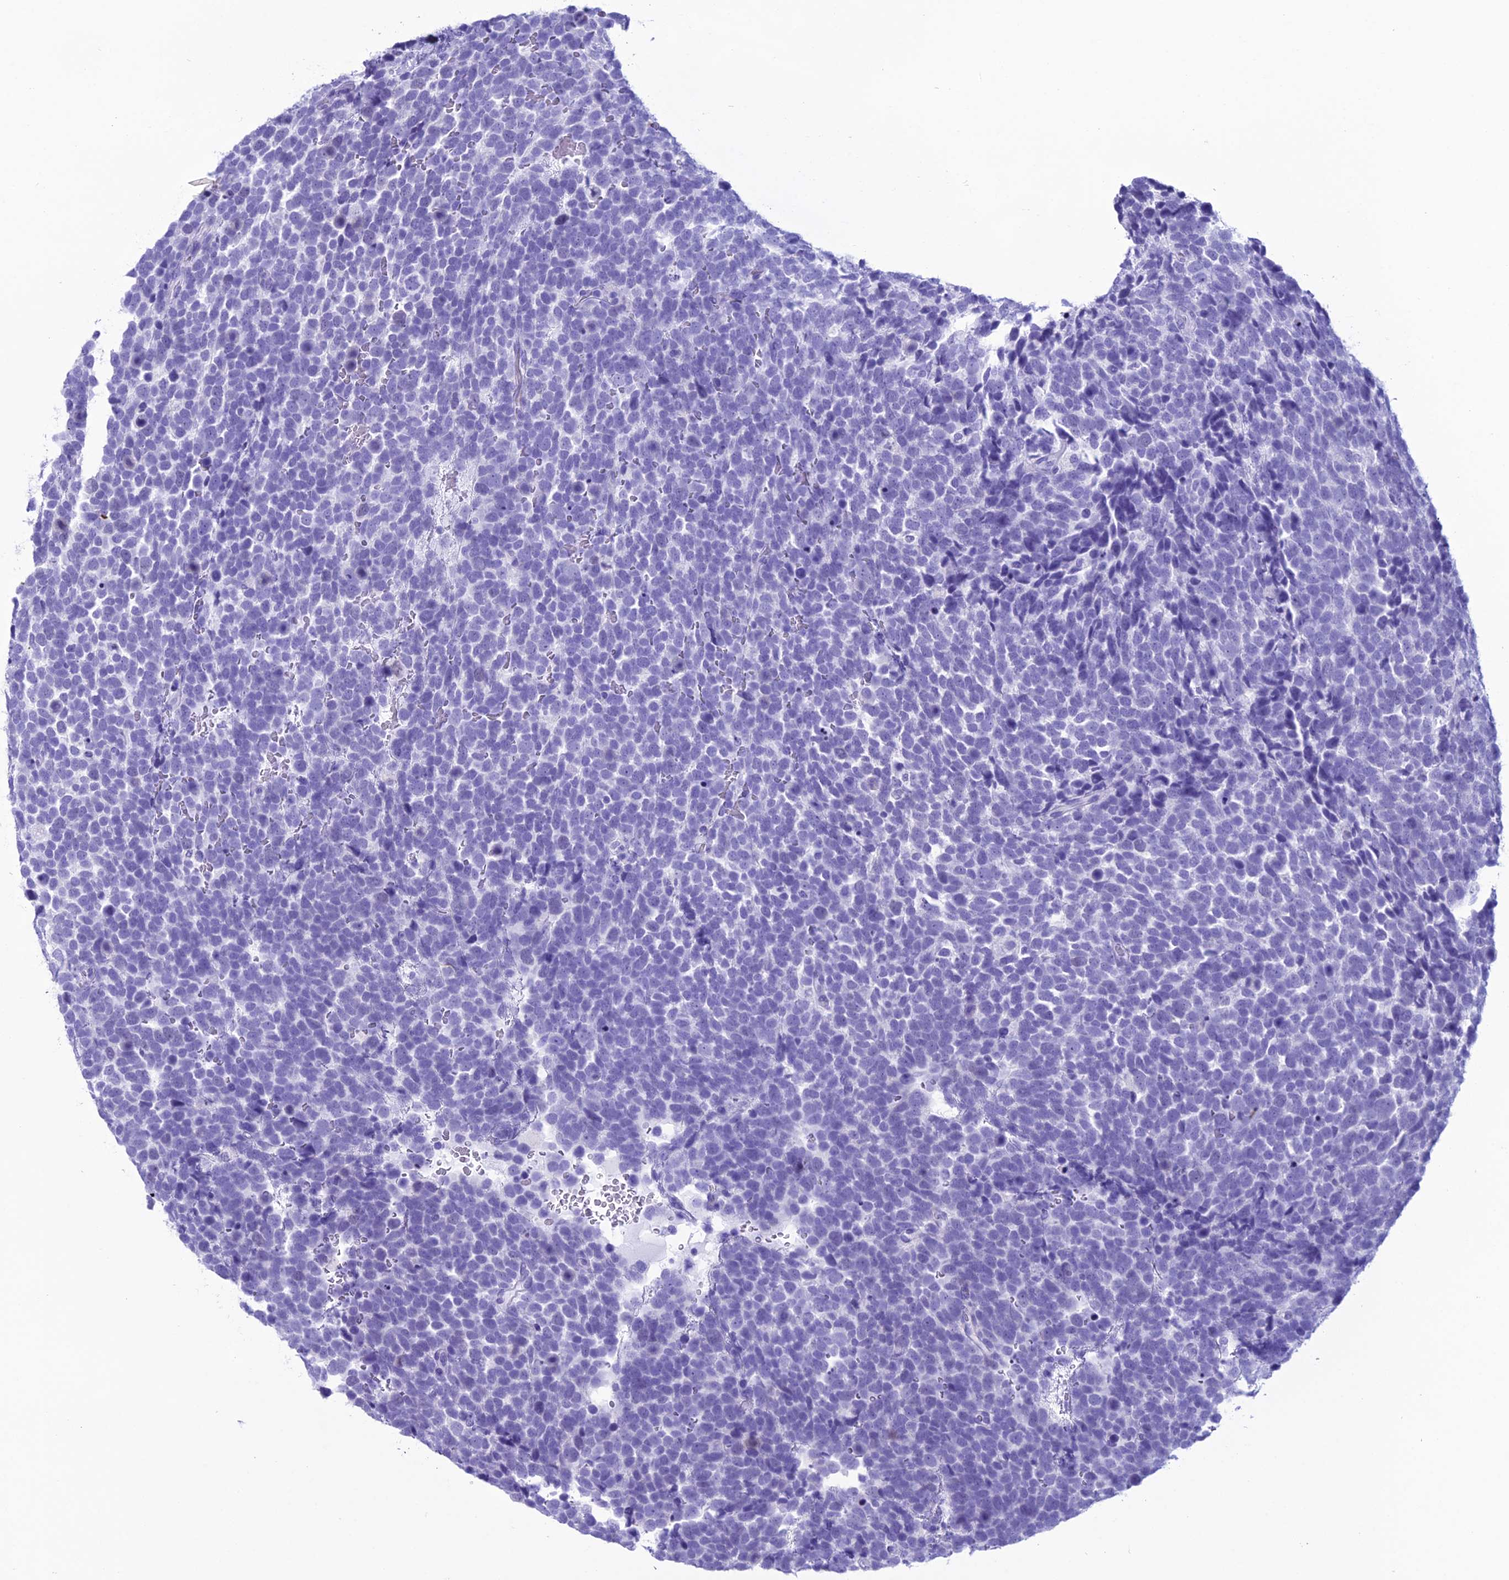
{"staining": {"intensity": "negative", "quantity": "none", "location": "none"}, "tissue": "urothelial cancer", "cell_type": "Tumor cells", "image_type": "cancer", "snomed": [{"axis": "morphology", "description": "Urothelial carcinoma, High grade"}, {"axis": "topography", "description": "Urinary bladder"}], "caption": "Immunohistochemistry (IHC) histopathology image of human urothelial carcinoma (high-grade) stained for a protein (brown), which reveals no staining in tumor cells.", "gene": "MZB1", "patient": {"sex": "female", "age": 82}}